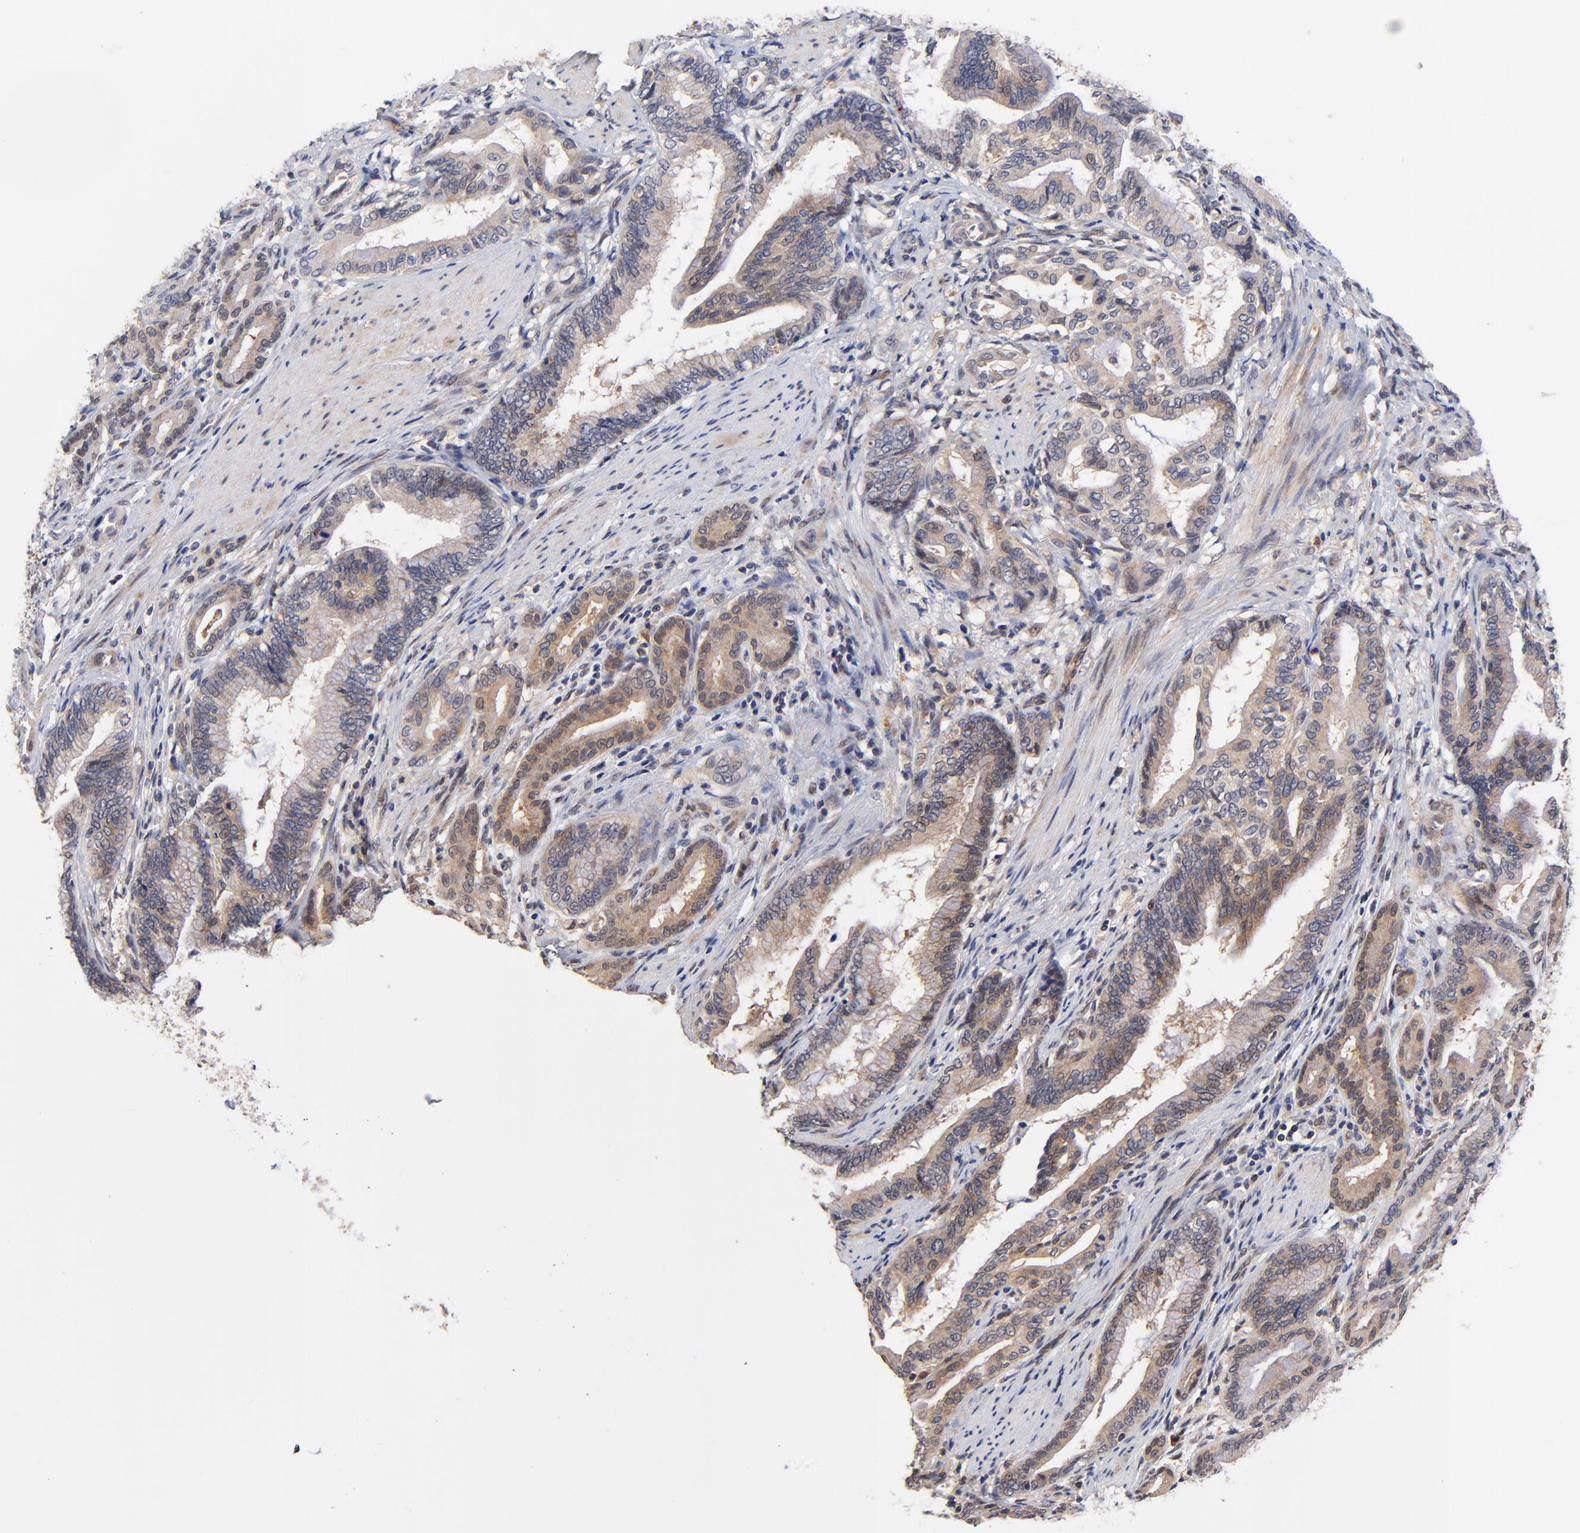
{"staining": {"intensity": "moderate", "quantity": ">75%", "location": "cytoplasmic/membranous,nuclear"}, "tissue": "pancreatic cancer", "cell_type": "Tumor cells", "image_type": "cancer", "snomed": [{"axis": "morphology", "description": "Adenocarcinoma, NOS"}, {"axis": "topography", "description": "Pancreas"}], "caption": "Protein expression by IHC exhibits moderate cytoplasmic/membranous and nuclear positivity in about >75% of tumor cells in pancreatic cancer (adenocarcinoma).", "gene": "TXNL1", "patient": {"sex": "female", "age": 64}}